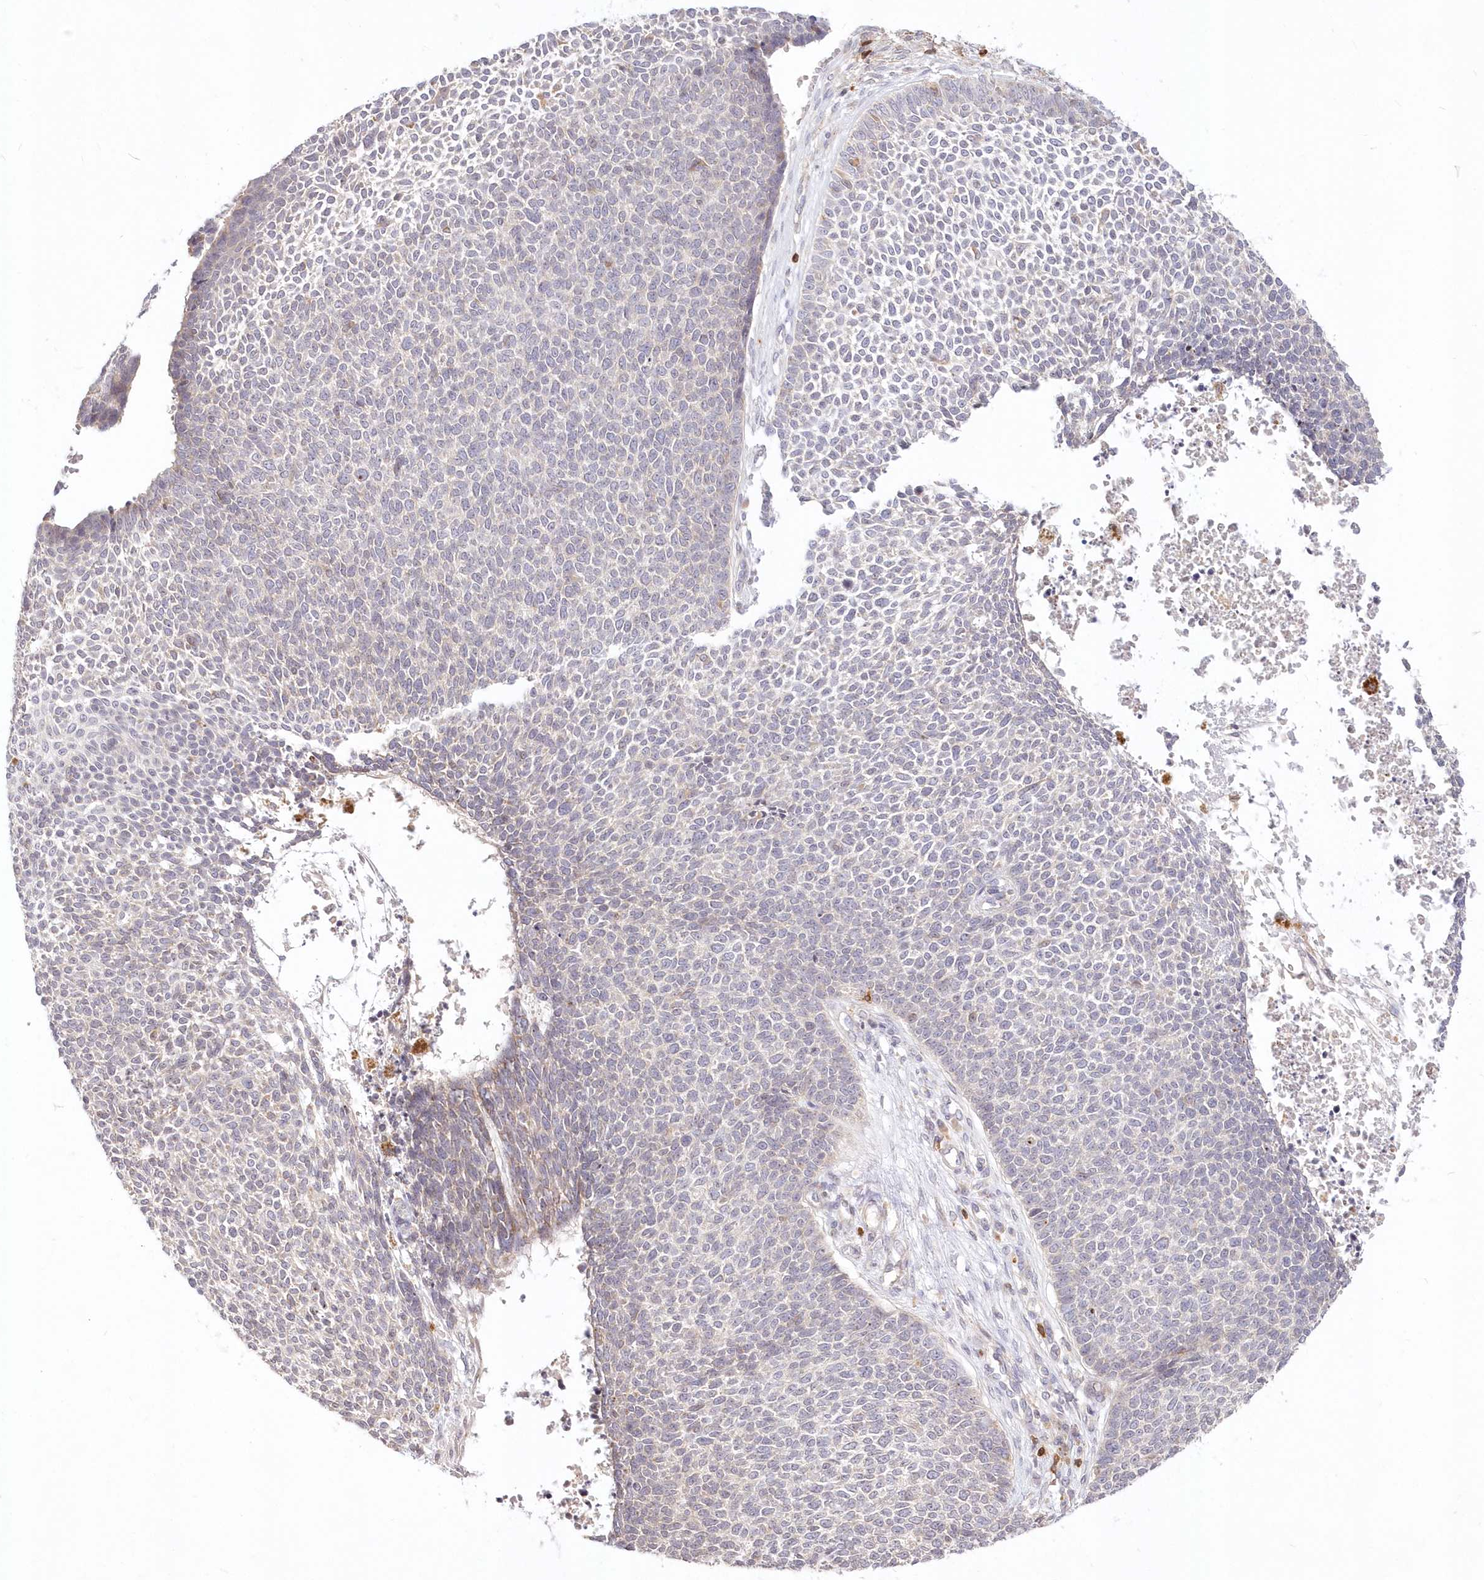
{"staining": {"intensity": "negative", "quantity": "none", "location": "none"}, "tissue": "skin cancer", "cell_type": "Tumor cells", "image_type": "cancer", "snomed": [{"axis": "morphology", "description": "Basal cell carcinoma"}, {"axis": "topography", "description": "Skin"}], "caption": "IHC image of neoplastic tissue: human skin cancer stained with DAB (3,3'-diaminobenzidine) shows no significant protein staining in tumor cells.", "gene": "MTMR3", "patient": {"sex": "female", "age": 84}}